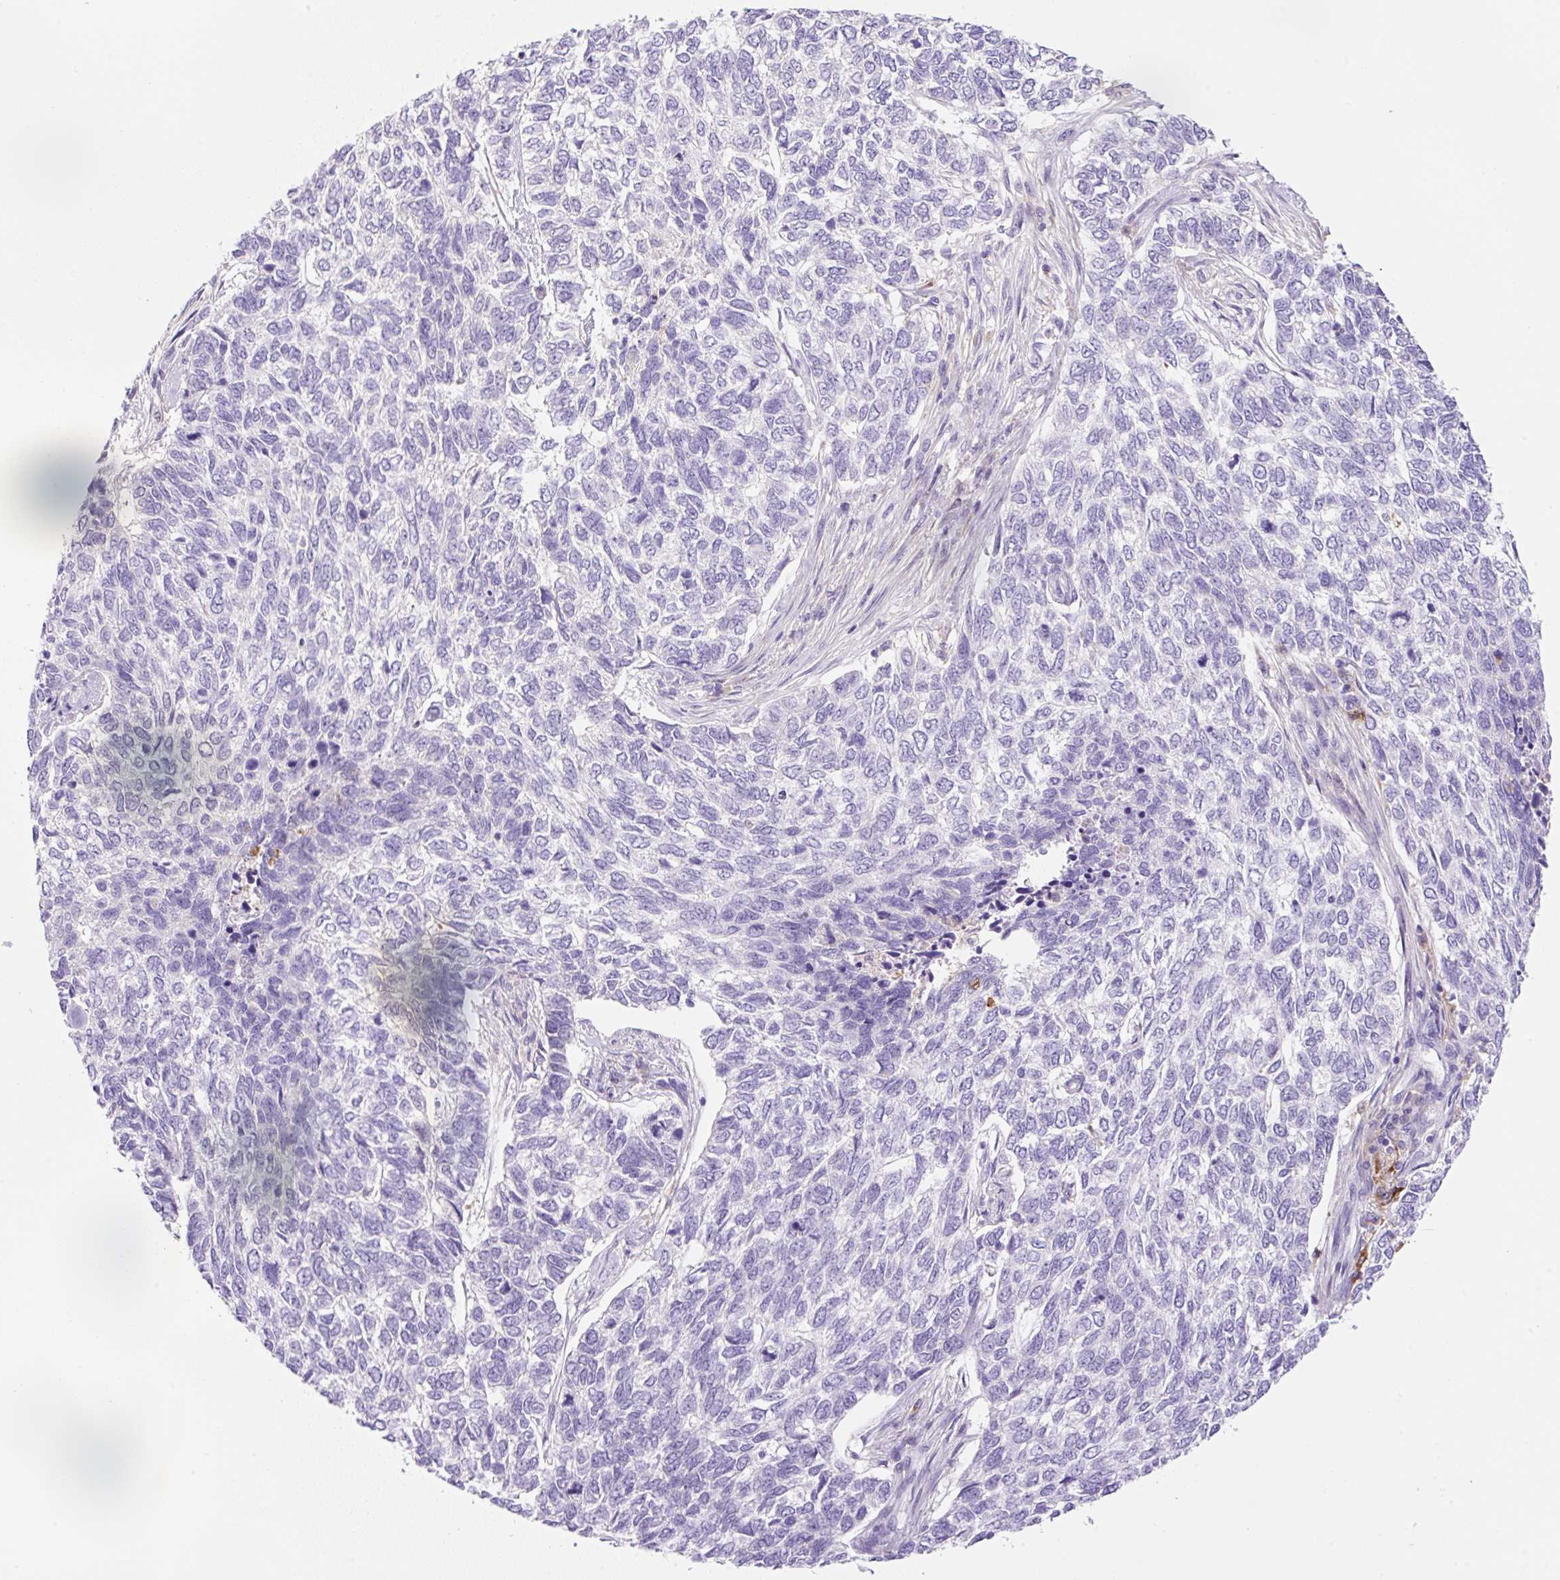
{"staining": {"intensity": "negative", "quantity": "none", "location": "none"}, "tissue": "skin cancer", "cell_type": "Tumor cells", "image_type": "cancer", "snomed": [{"axis": "morphology", "description": "Basal cell carcinoma"}, {"axis": "topography", "description": "Skin"}], "caption": "A high-resolution image shows IHC staining of skin cancer, which displays no significant expression in tumor cells. (DAB IHC with hematoxylin counter stain).", "gene": "TDRD15", "patient": {"sex": "female", "age": 65}}